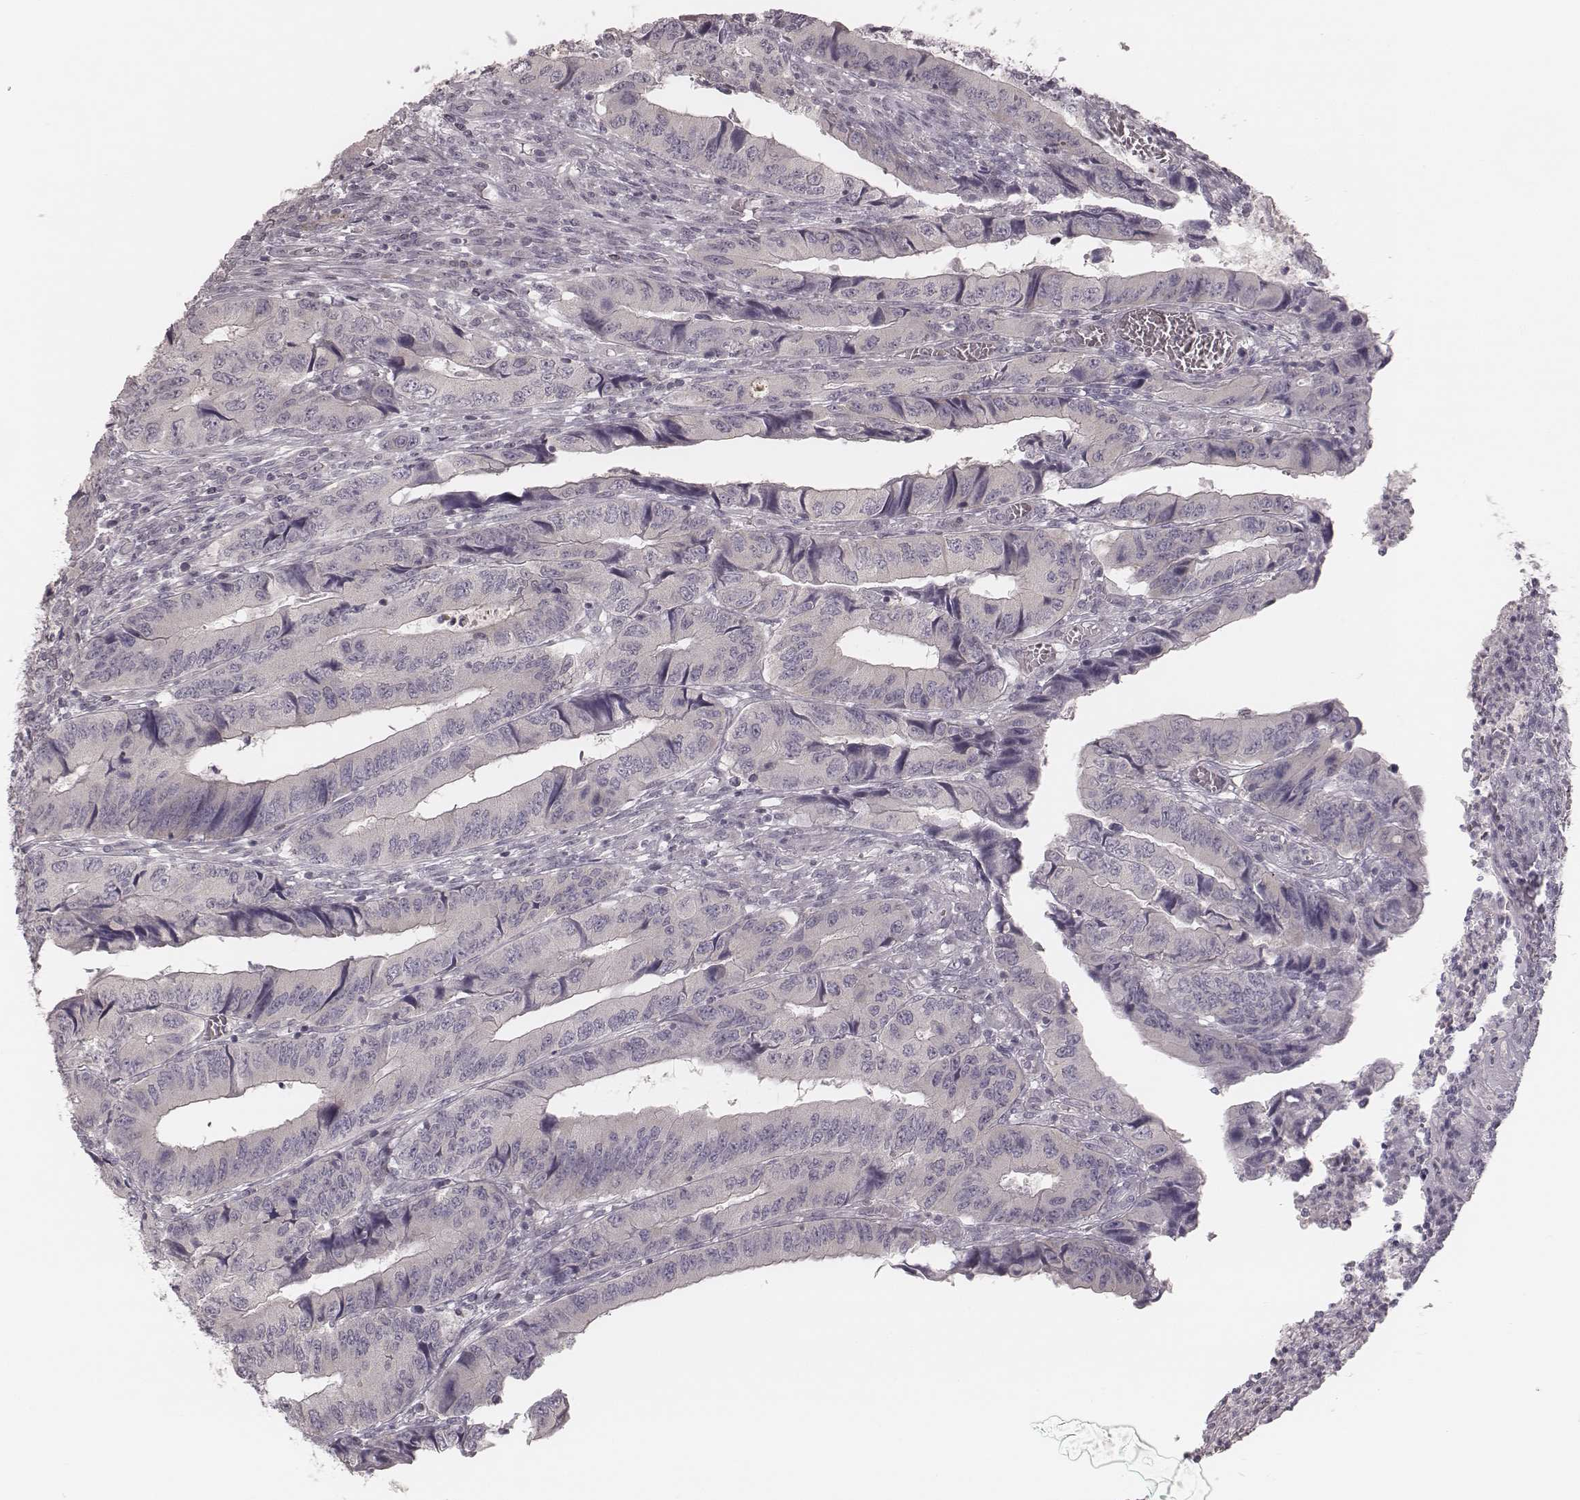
{"staining": {"intensity": "negative", "quantity": "none", "location": "none"}, "tissue": "colorectal cancer", "cell_type": "Tumor cells", "image_type": "cancer", "snomed": [{"axis": "morphology", "description": "Adenocarcinoma, NOS"}, {"axis": "topography", "description": "Colon"}], "caption": "There is no significant staining in tumor cells of adenocarcinoma (colorectal). The staining was performed using DAB (3,3'-diaminobenzidine) to visualize the protein expression in brown, while the nuclei were stained in blue with hematoxylin (Magnification: 20x).", "gene": "ACACB", "patient": {"sex": "male", "age": 53}}